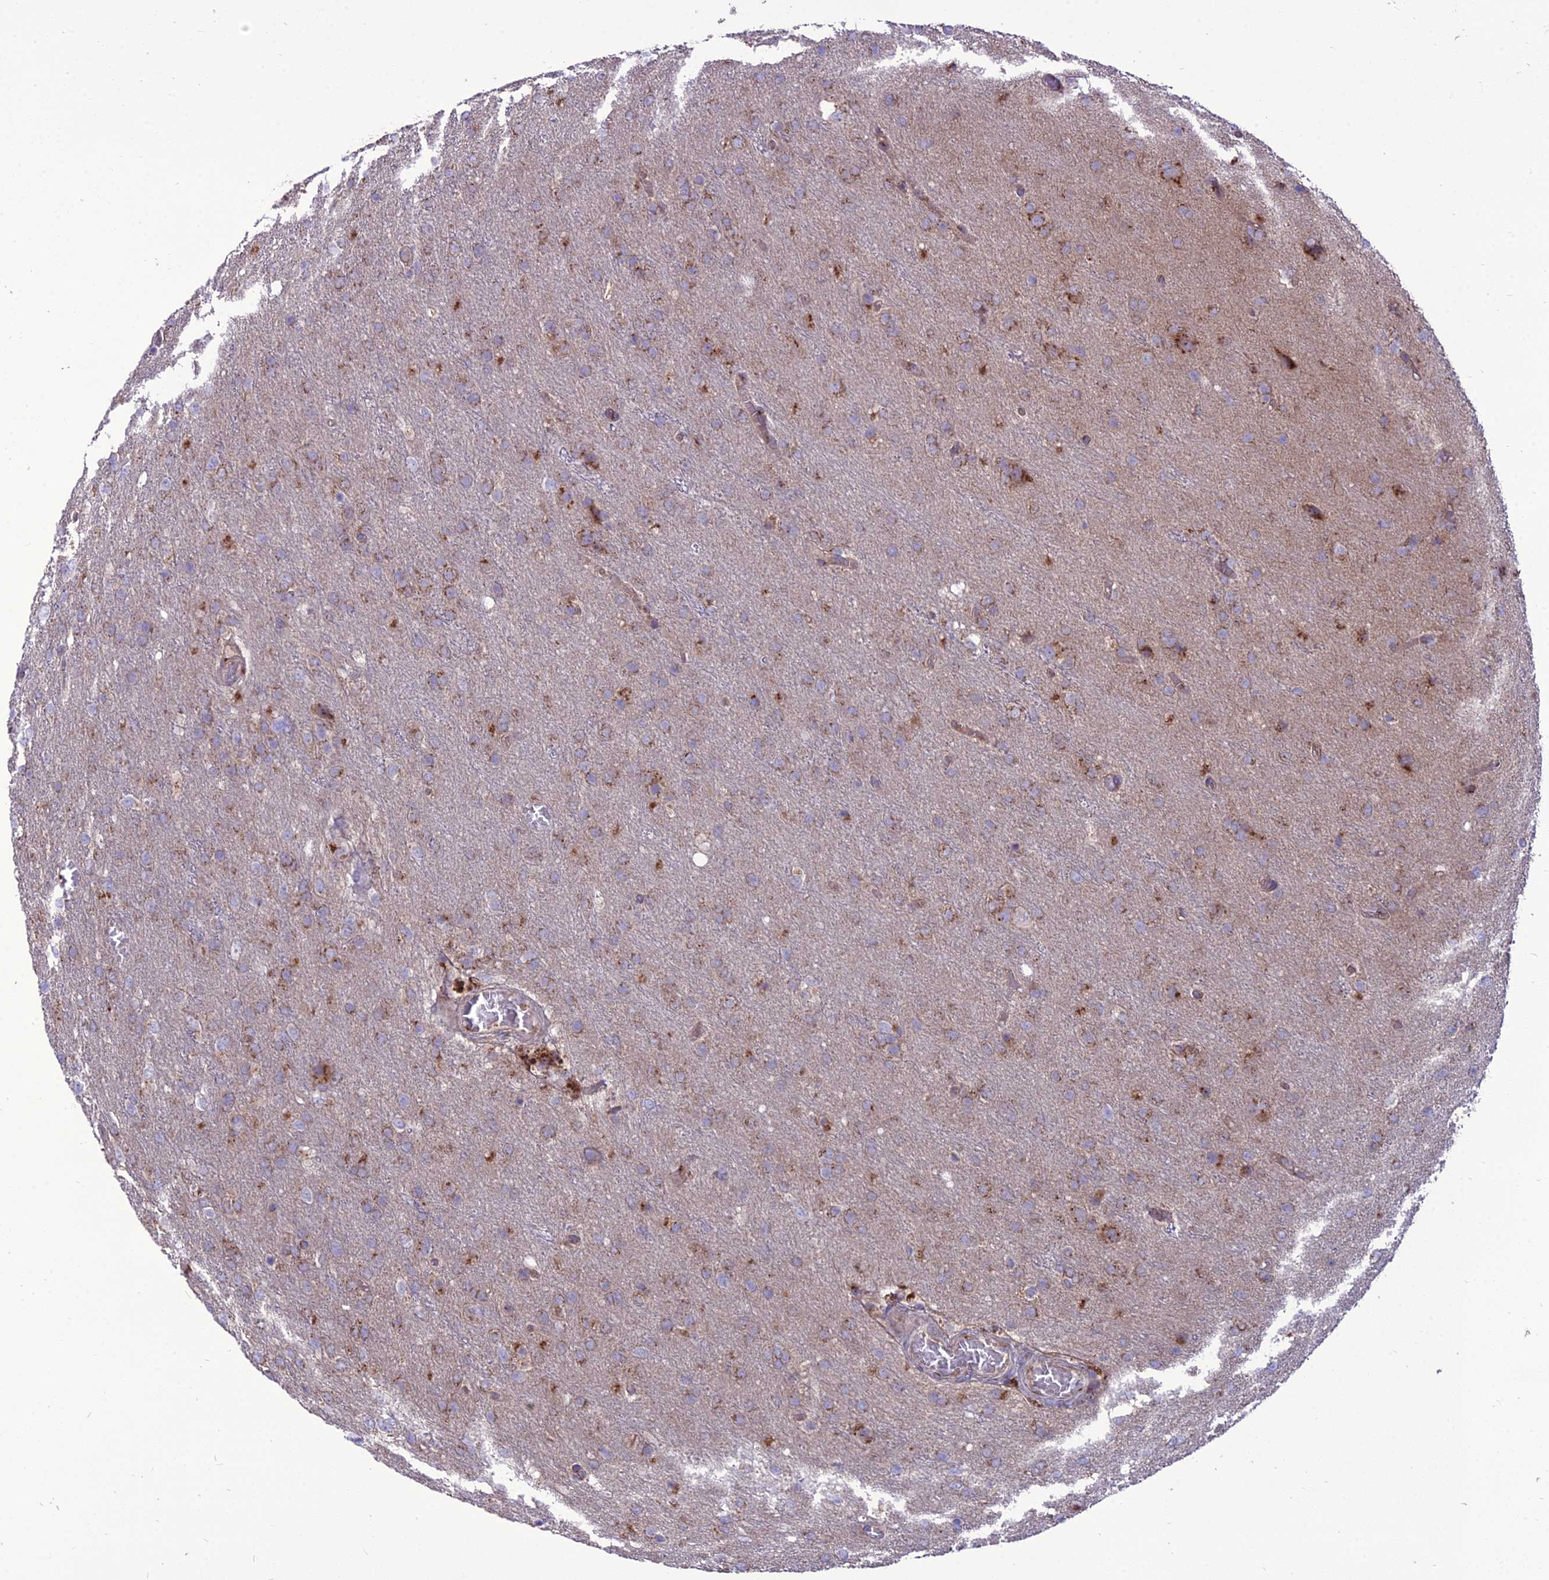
{"staining": {"intensity": "moderate", "quantity": "25%-75%", "location": "cytoplasmic/membranous"}, "tissue": "glioma", "cell_type": "Tumor cells", "image_type": "cancer", "snomed": [{"axis": "morphology", "description": "Glioma, malignant, High grade"}, {"axis": "topography", "description": "Brain"}], "caption": "Moderate cytoplasmic/membranous staining is identified in about 25%-75% of tumor cells in malignant glioma (high-grade). The staining was performed using DAB (3,3'-diaminobenzidine) to visualize the protein expression in brown, while the nuclei were stained in blue with hematoxylin (Magnification: 20x).", "gene": "SPRYD7", "patient": {"sex": "female", "age": 74}}